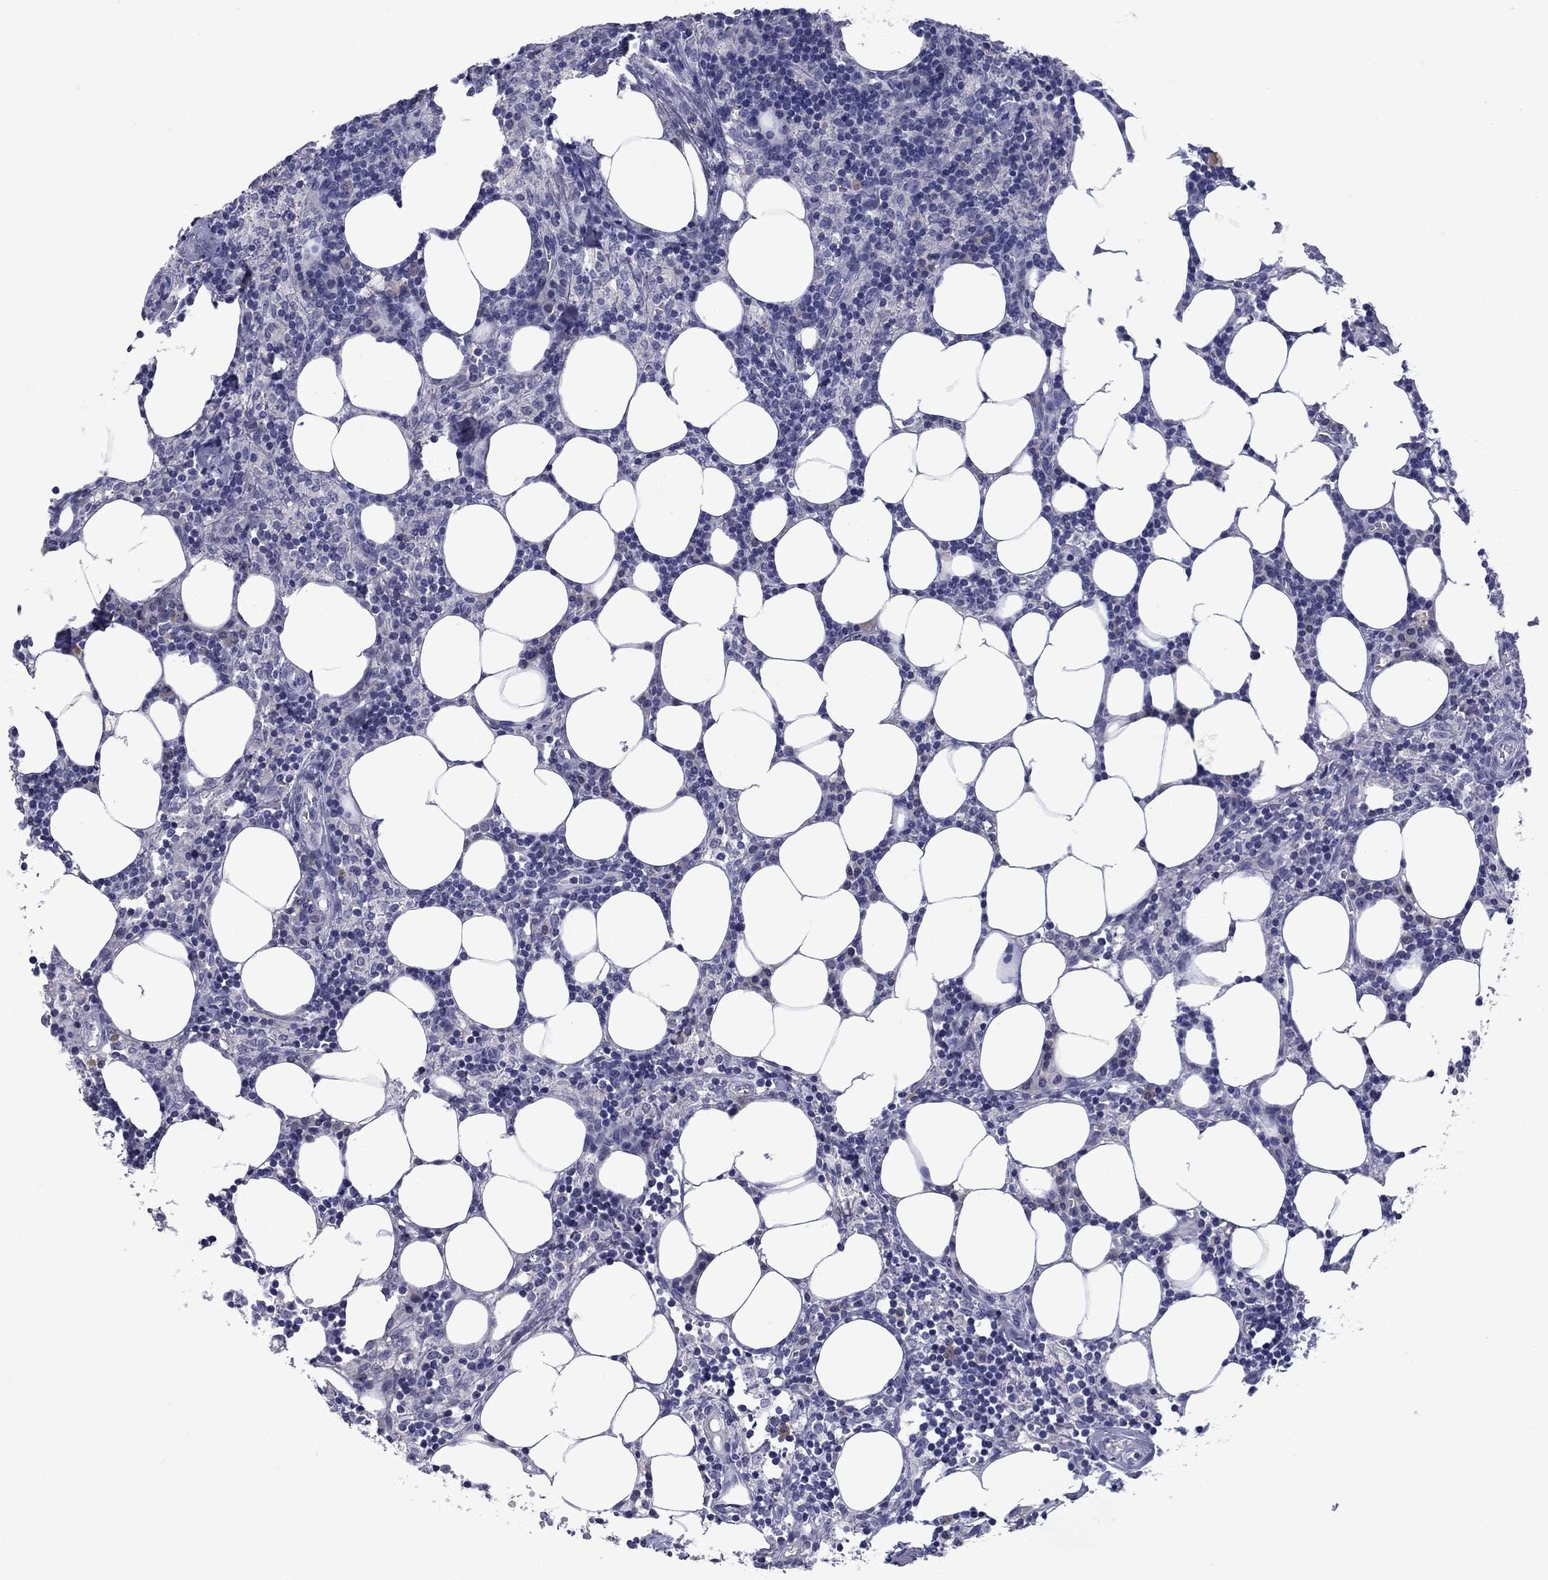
{"staining": {"intensity": "negative", "quantity": "none", "location": "none"}, "tissue": "lymph node", "cell_type": "Germinal center cells", "image_type": "normal", "snomed": [{"axis": "morphology", "description": "Normal tissue, NOS"}, {"axis": "topography", "description": "Lymph node"}], "caption": "High magnification brightfield microscopy of unremarkable lymph node stained with DAB (3,3'-diaminobenzidine) (brown) and counterstained with hematoxylin (blue): germinal center cells show no significant positivity. (Stains: DAB (3,3'-diaminobenzidine) immunohistochemistry with hematoxylin counter stain, Microscopy: brightfield microscopy at high magnification).", "gene": "TMPRSS11A", "patient": {"sex": "female", "age": 52}}